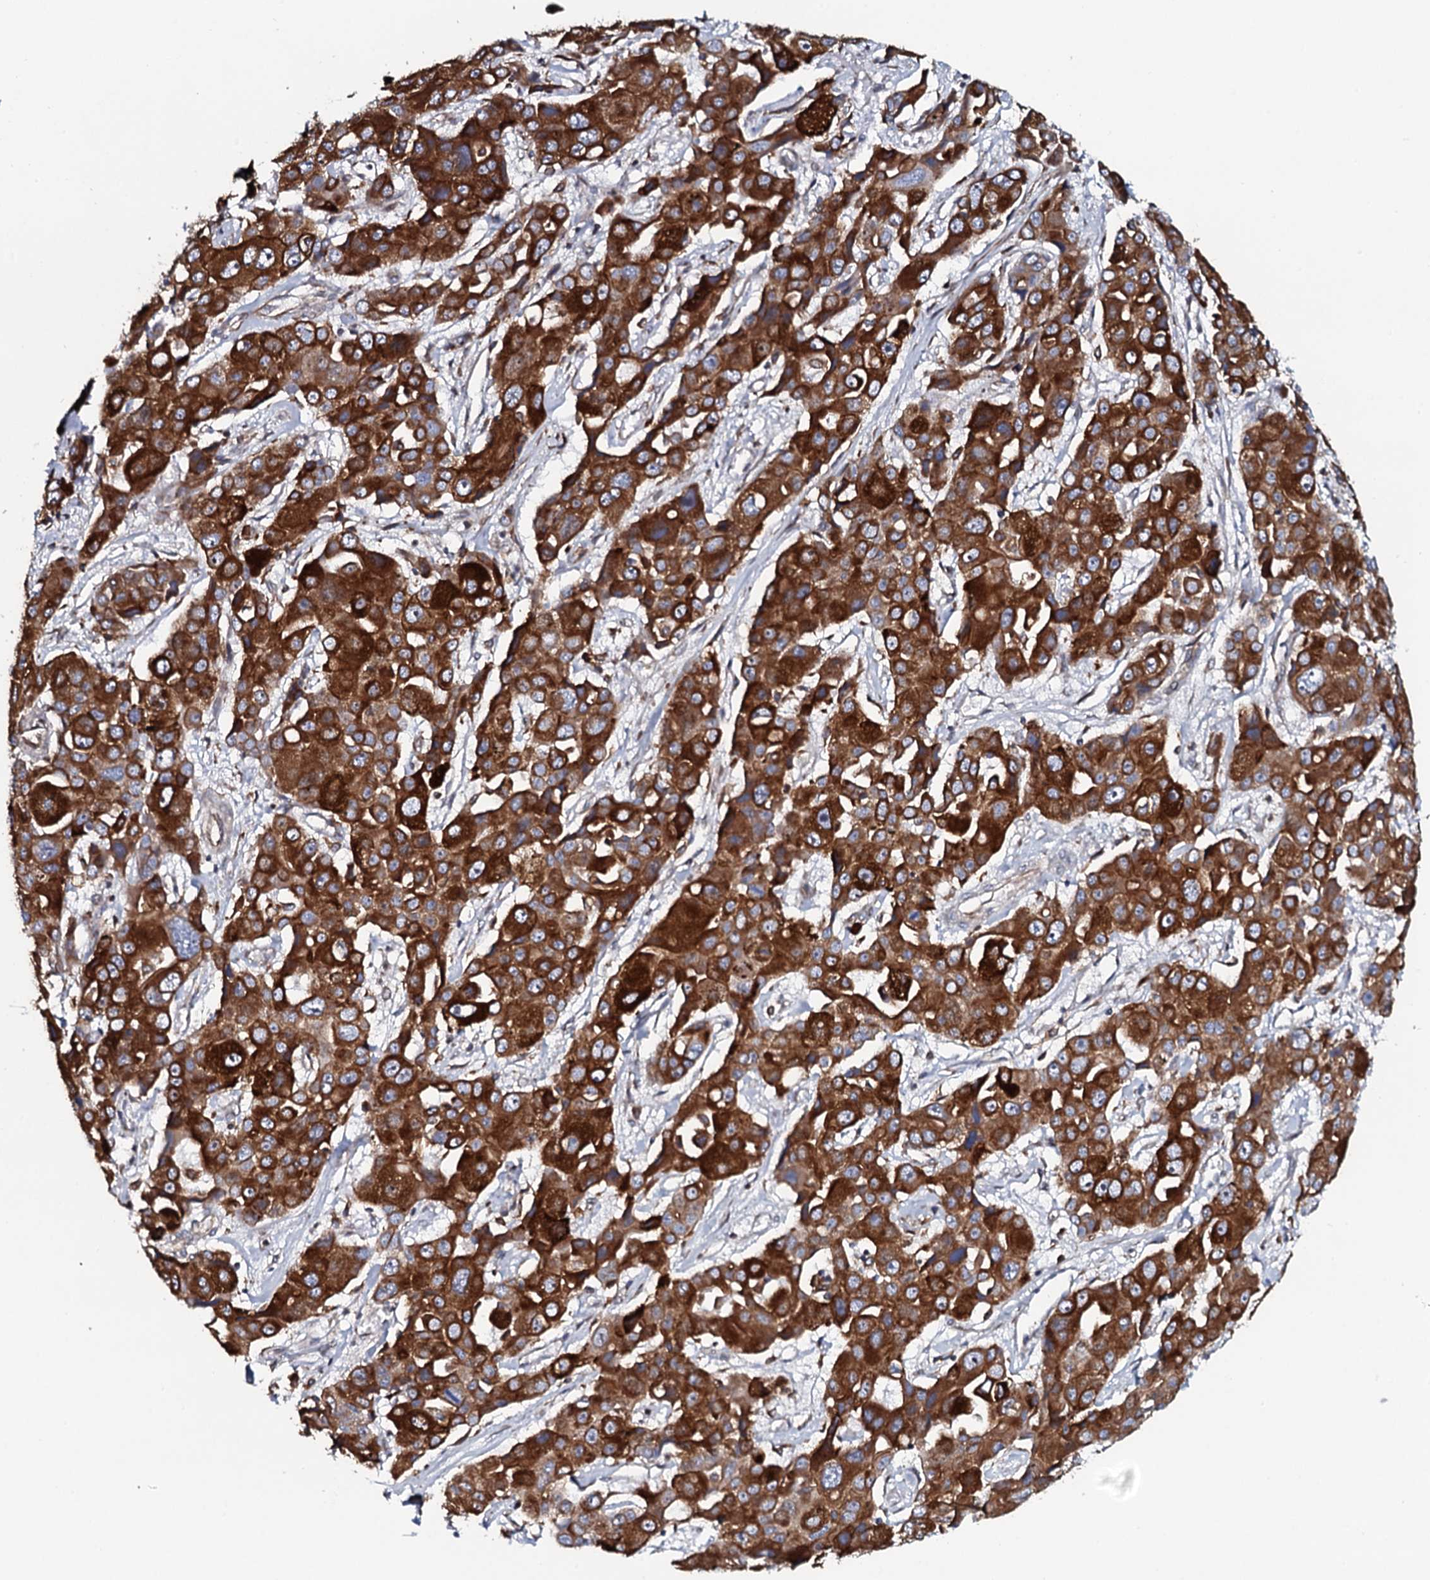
{"staining": {"intensity": "strong", "quantity": ">75%", "location": "cytoplasmic/membranous"}, "tissue": "liver cancer", "cell_type": "Tumor cells", "image_type": "cancer", "snomed": [{"axis": "morphology", "description": "Cholangiocarcinoma"}, {"axis": "topography", "description": "Liver"}], "caption": "Immunohistochemistry (IHC) of human liver cancer displays high levels of strong cytoplasmic/membranous positivity in about >75% of tumor cells.", "gene": "TMEM151A", "patient": {"sex": "male", "age": 67}}